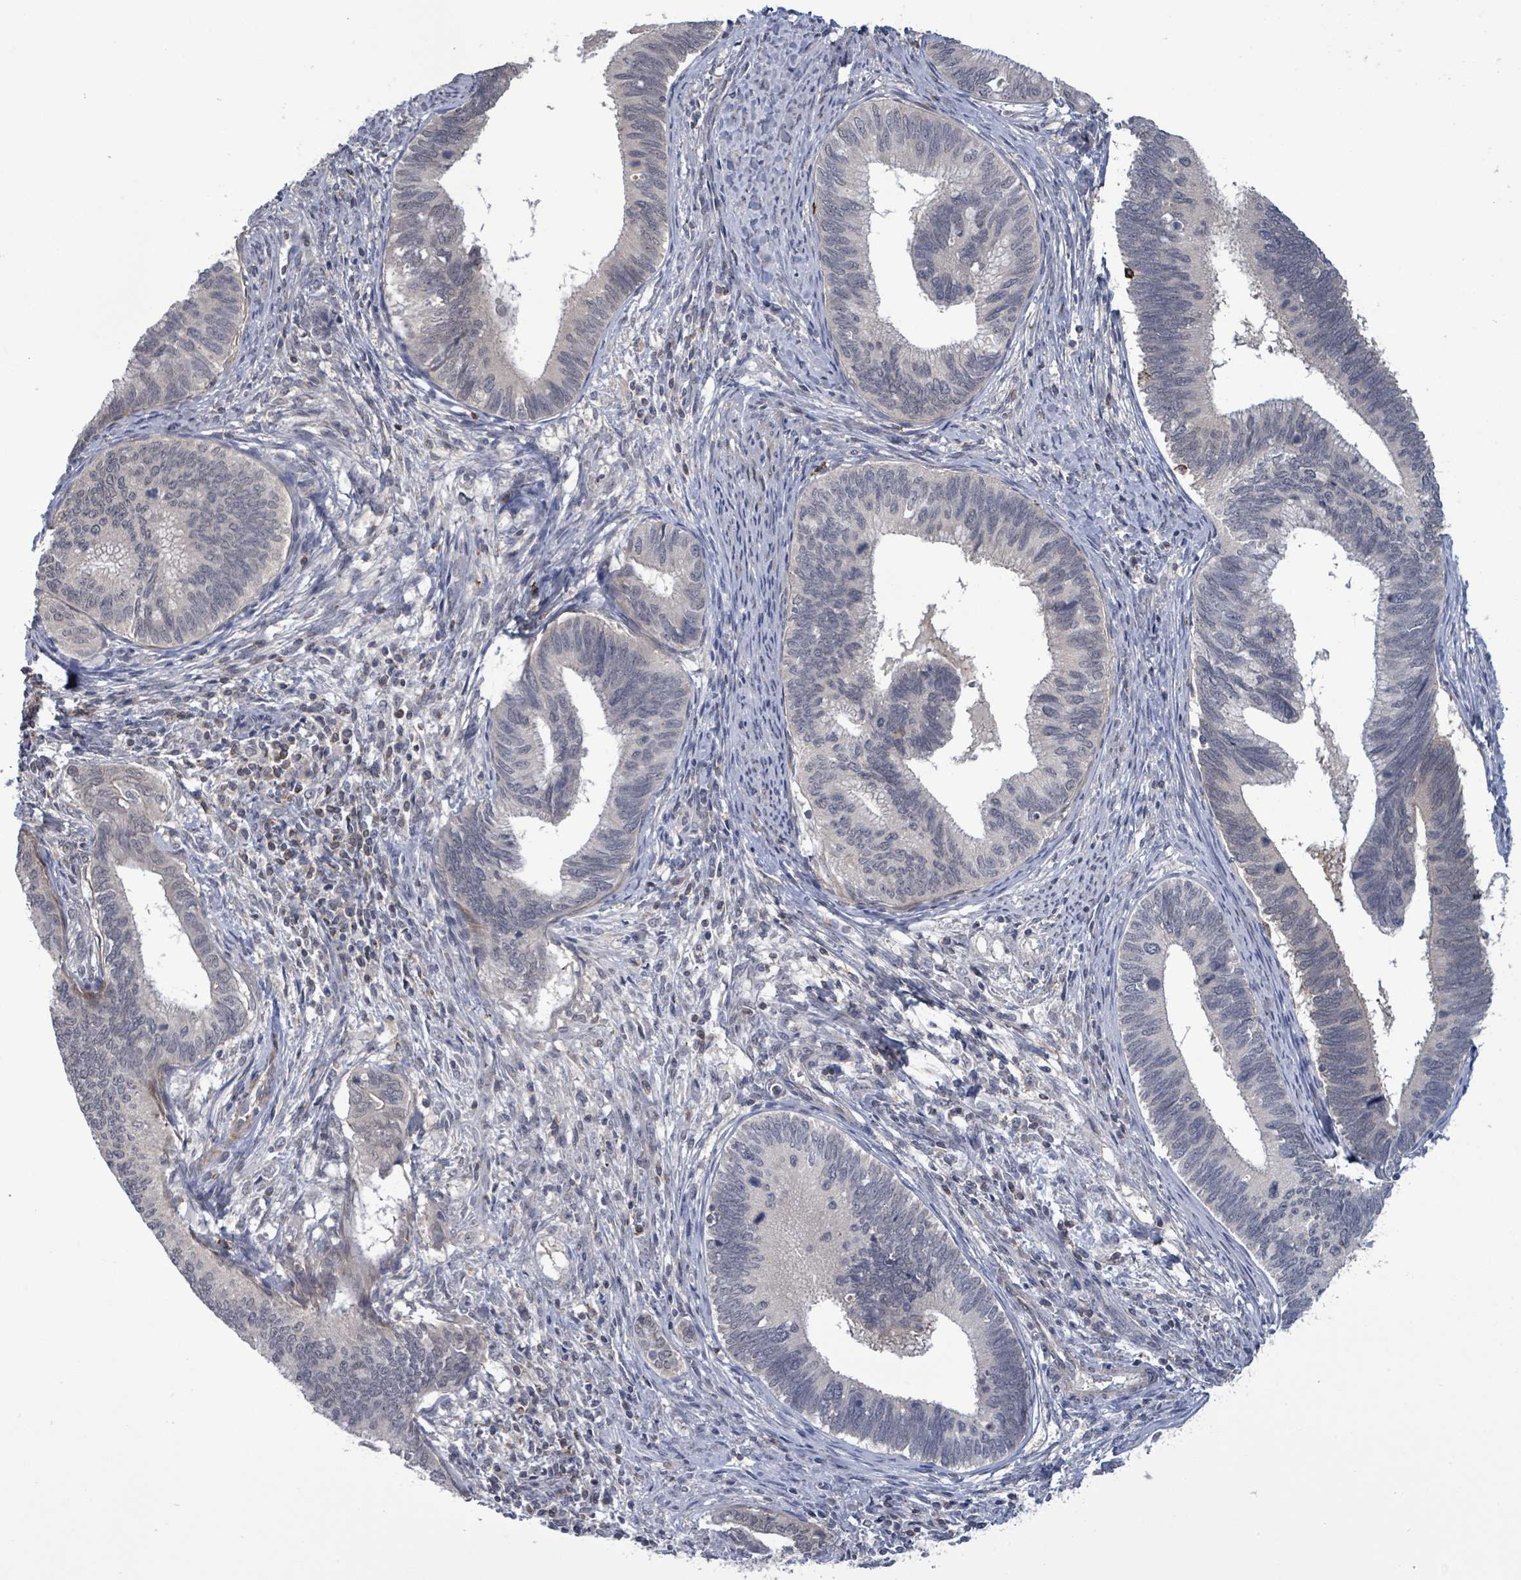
{"staining": {"intensity": "negative", "quantity": "none", "location": "none"}, "tissue": "cervical cancer", "cell_type": "Tumor cells", "image_type": "cancer", "snomed": [{"axis": "morphology", "description": "Adenocarcinoma, NOS"}, {"axis": "topography", "description": "Cervix"}], "caption": "Tumor cells show no significant protein expression in cervical adenocarcinoma.", "gene": "AMMECR1", "patient": {"sex": "female", "age": 42}}